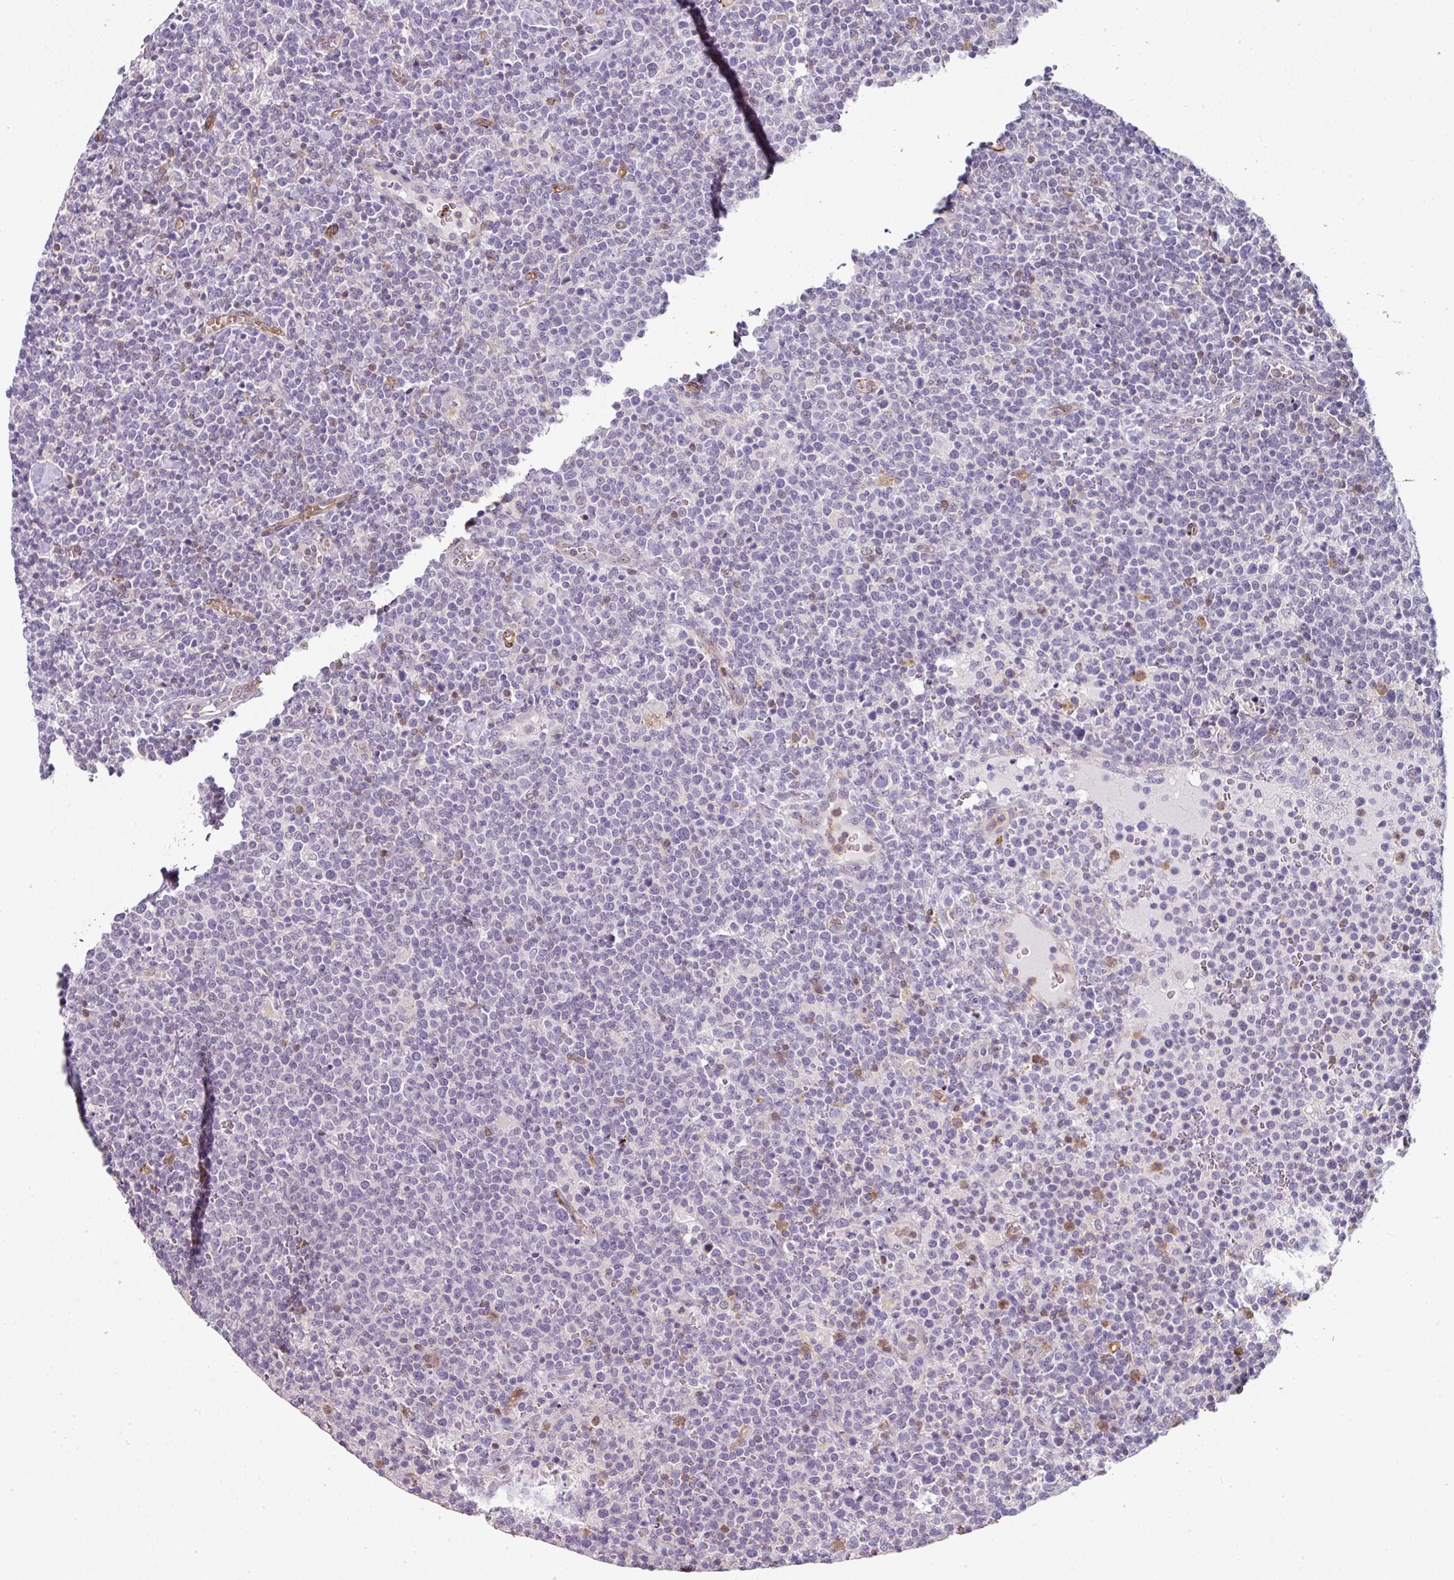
{"staining": {"intensity": "negative", "quantity": "none", "location": "none"}, "tissue": "lymphoma", "cell_type": "Tumor cells", "image_type": "cancer", "snomed": [{"axis": "morphology", "description": "Malignant lymphoma, non-Hodgkin's type, High grade"}, {"axis": "topography", "description": "Lymph node"}], "caption": "Immunohistochemistry histopathology image of human lymphoma stained for a protein (brown), which demonstrates no positivity in tumor cells. (DAB immunohistochemistry visualized using brightfield microscopy, high magnification).", "gene": "BEND5", "patient": {"sex": "male", "age": 61}}